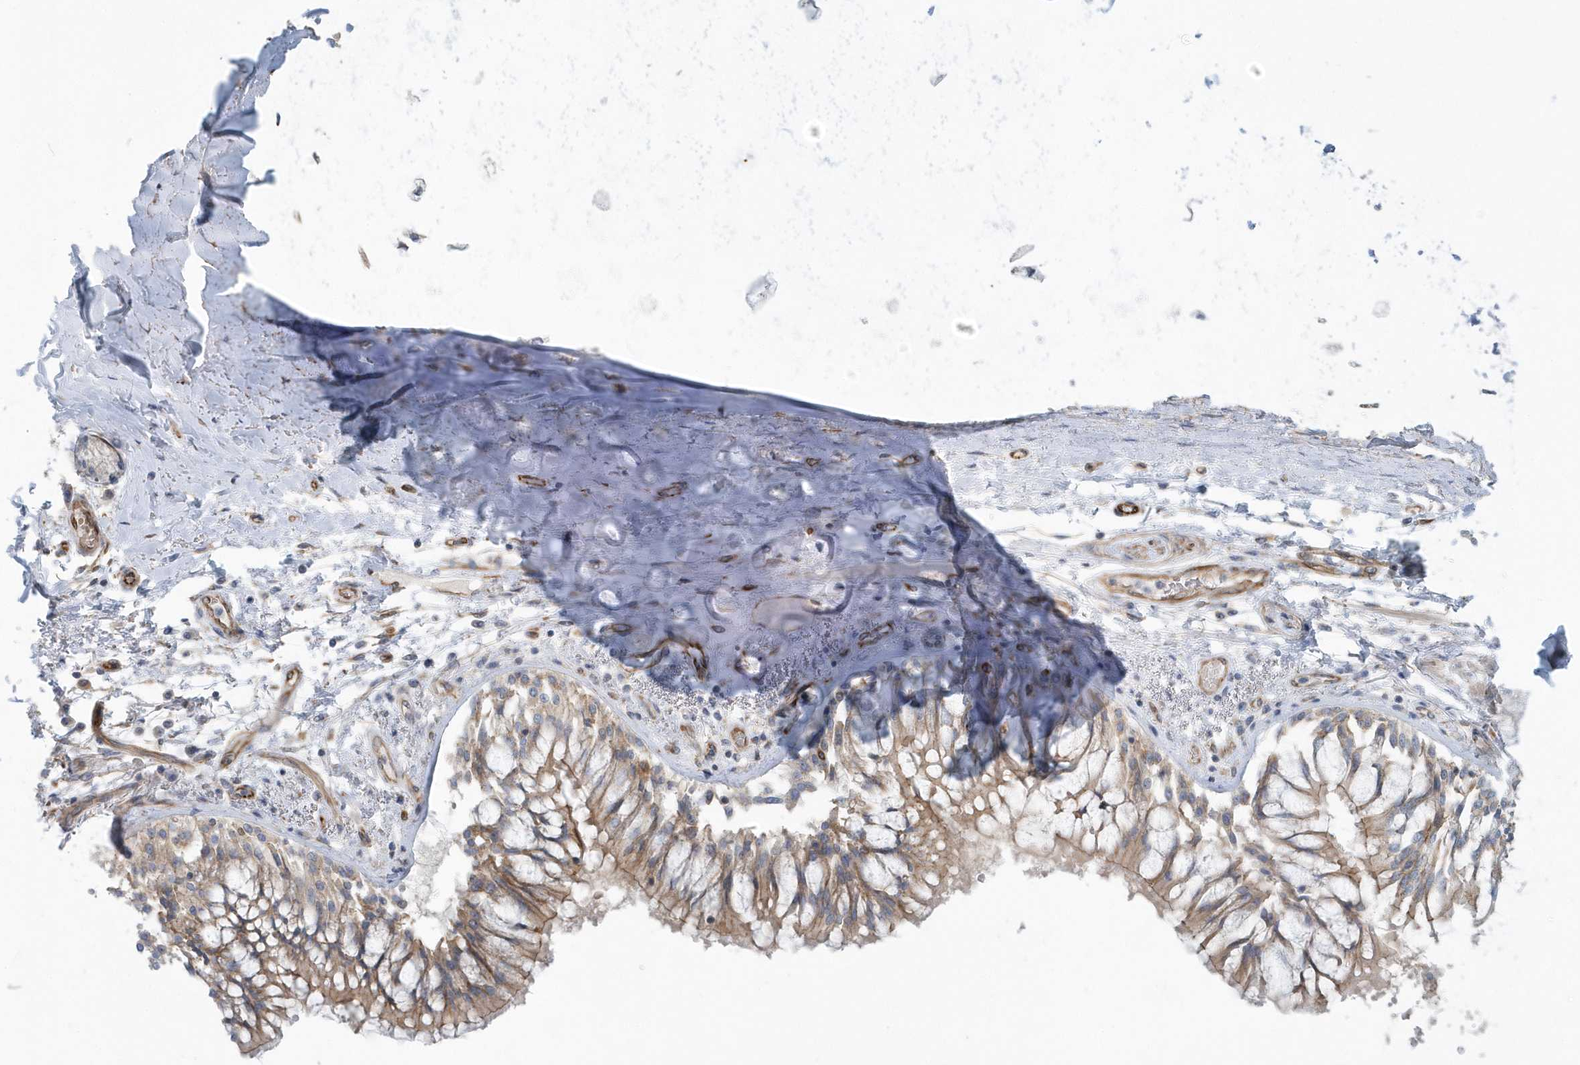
{"staining": {"intensity": "weak", "quantity": "25%-75%", "location": "cytoplasmic/membranous"}, "tissue": "adipose tissue", "cell_type": "Adipocytes", "image_type": "normal", "snomed": [{"axis": "morphology", "description": "Normal tissue, NOS"}, {"axis": "topography", "description": "Cartilage tissue"}, {"axis": "topography", "description": "Bronchus"}, {"axis": "topography", "description": "Lung"}, {"axis": "topography", "description": "Peripheral nerve tissue"}], "caption": "Adipose tissue stained with DAB (3,3'-diaminobenzidine) IHC shows low levels of weak cytoplasmic/membranous staining in approximately 25%-75% of adipocytes. (Brightfield microscopy of DAB IHC at high magnification).", "gene": "RAB17", "patient": {"sex": "female", "age": 49}}